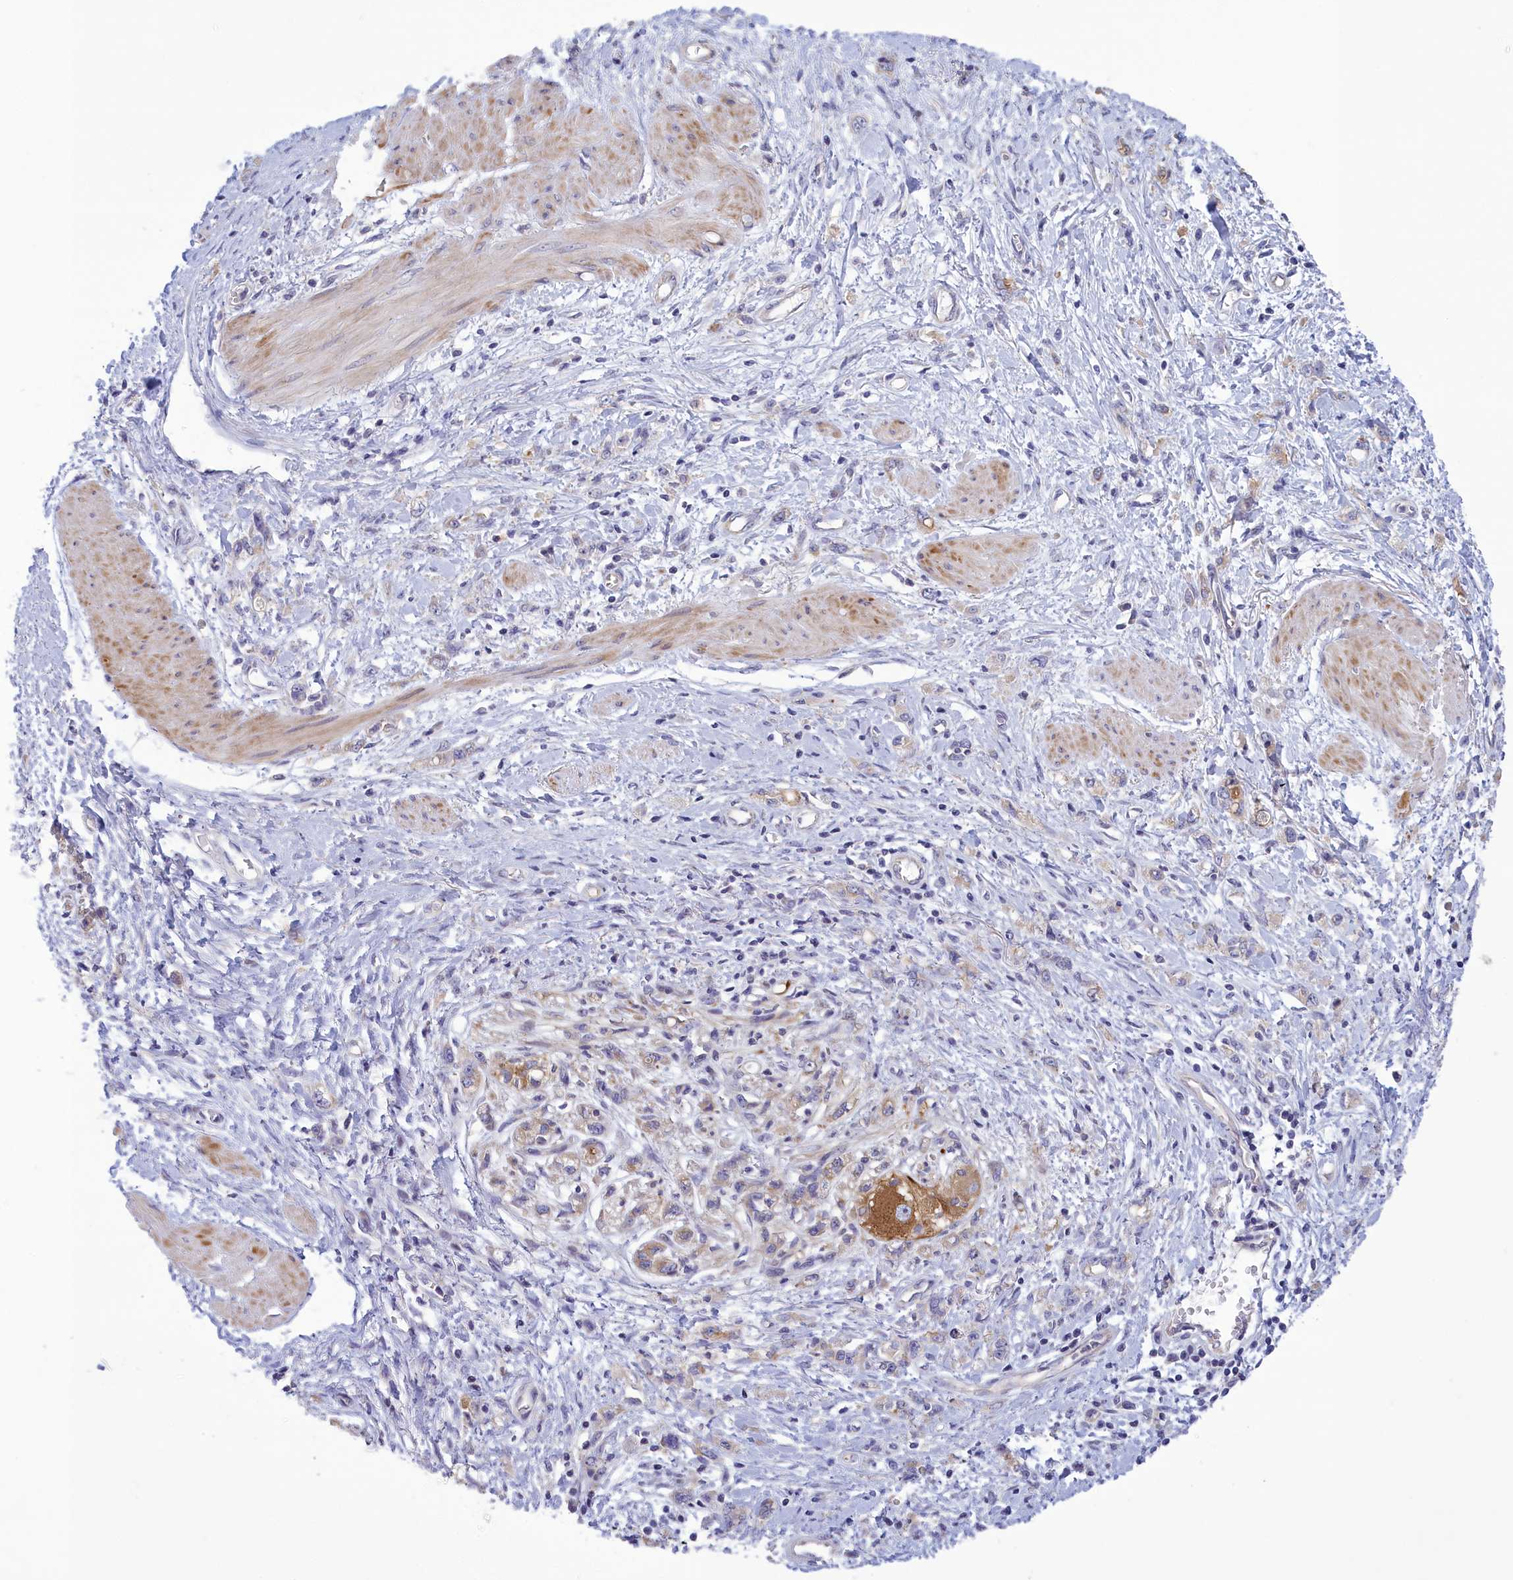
{"staining": {"intensity": "negative", "quantity": "none", "location": "none"}, "tissue": "stomach cancer", "cell_type": "Tumor cells", "image_type": "cancer", "snomed": [{"axis": "morphology", "description": "Adenocarcinoma, NOS"}, {"axis": "topography", "description": "Stomach"}], "caption": "Protein analysis of adenocarcinoma (stomach) exhibits no significant staining in tumor cells. The staining is performed using DAB (3,3'-diaminobenzidine) brown chromogen with nuclei counter-stained in using hematoxylin.", "gene": "CORO2A", "patient": {"sex": "female", "age": 76}}